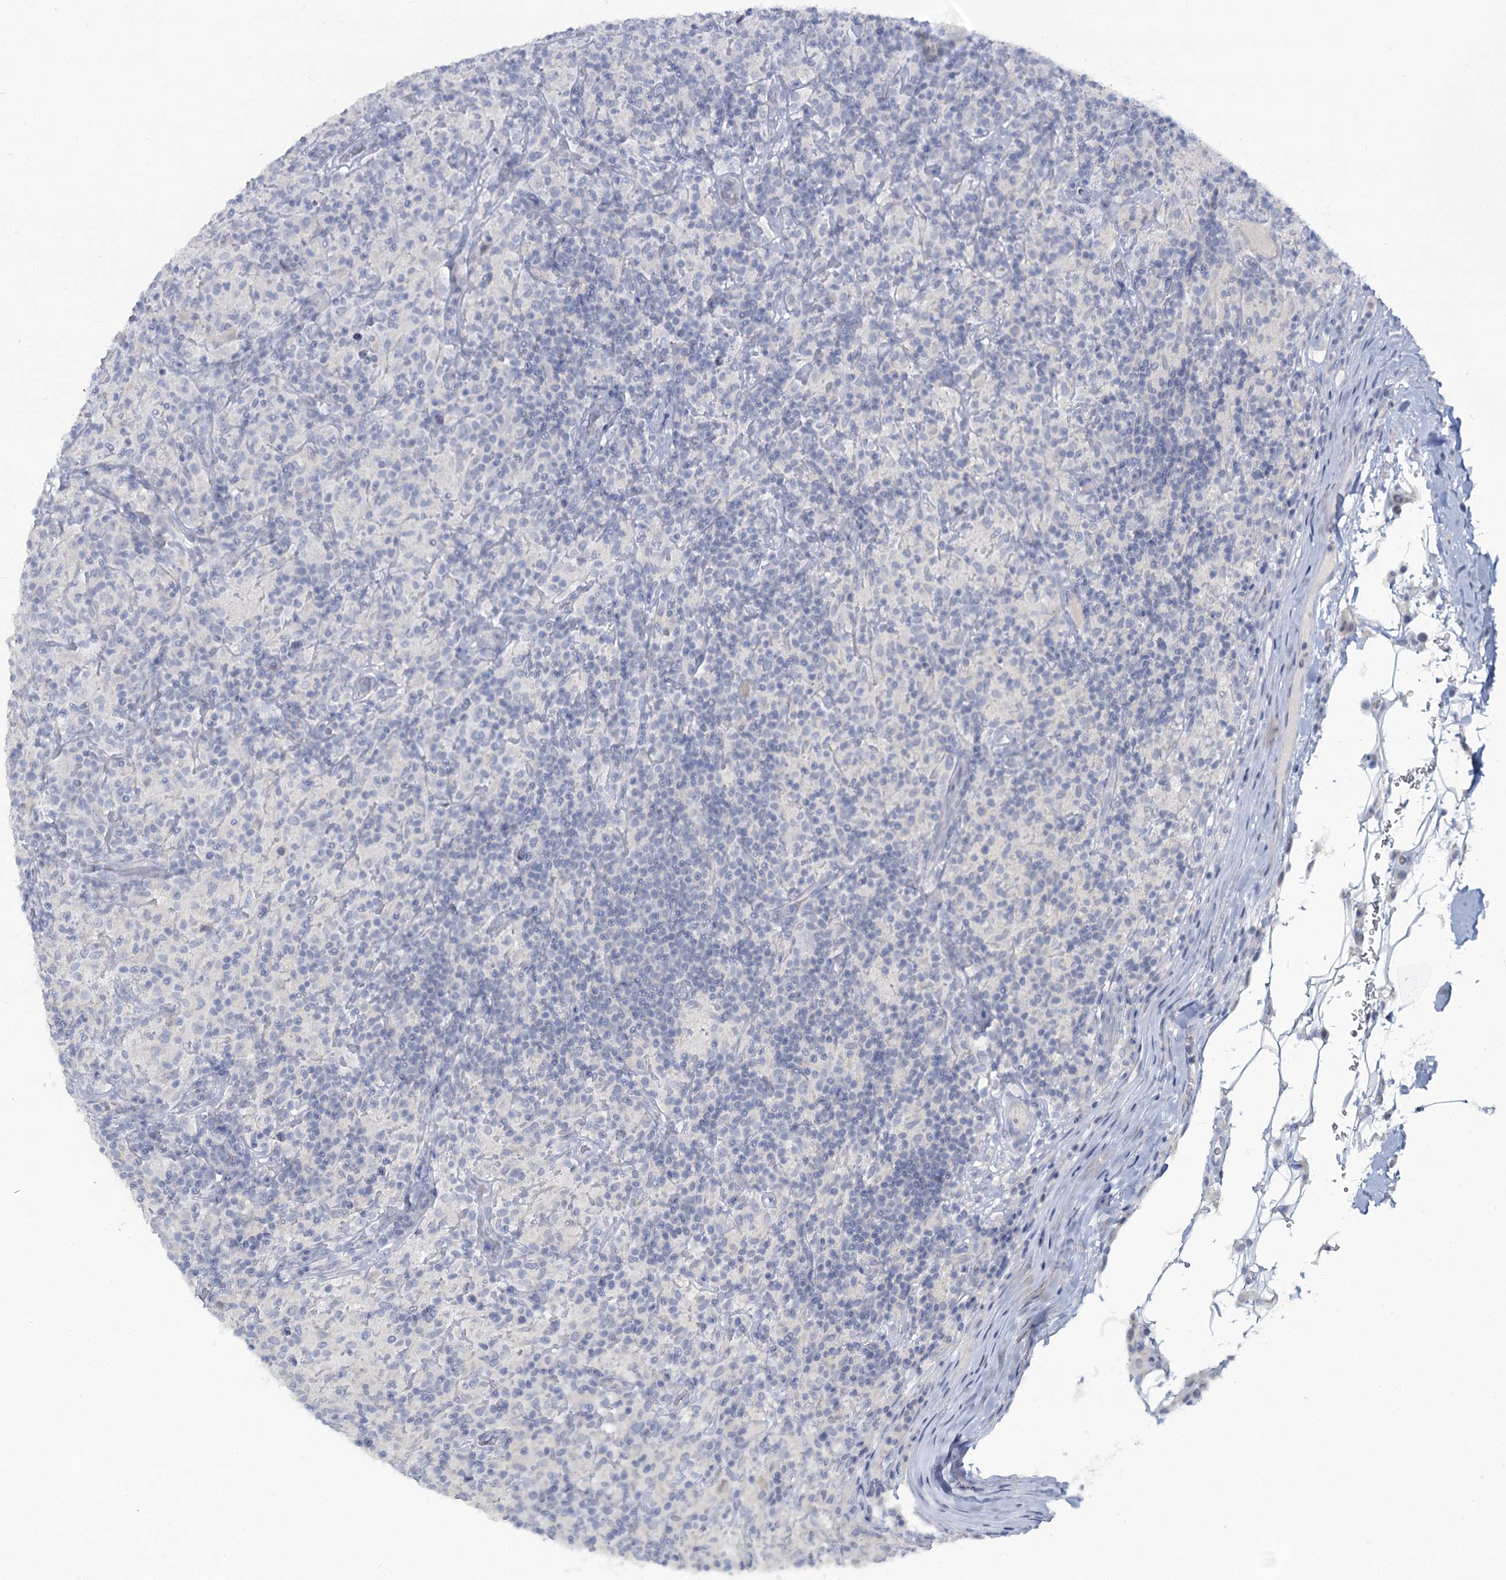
{"staining": {"intensity": "negative", "quantity": "none", "location": "none"}, "tissue": "lymphoma", "cell_type": "Tumor cells", "image_type": "cancer", "snomed": [{"axis": "morphology", "description": "Hodgkin's disease, NOS"}, {"axis": "topography", "description": "Lymph node"}], "caption": "There is no significant staining in tumor cells of Hodgkin's disease. (DAB (3,3'-diaminobenzidine) immunohistochemistry visualized using brightfield microscopy, high magnification).", "gene": "CHGA", "patient": {"sex": "male", "age": 70}}